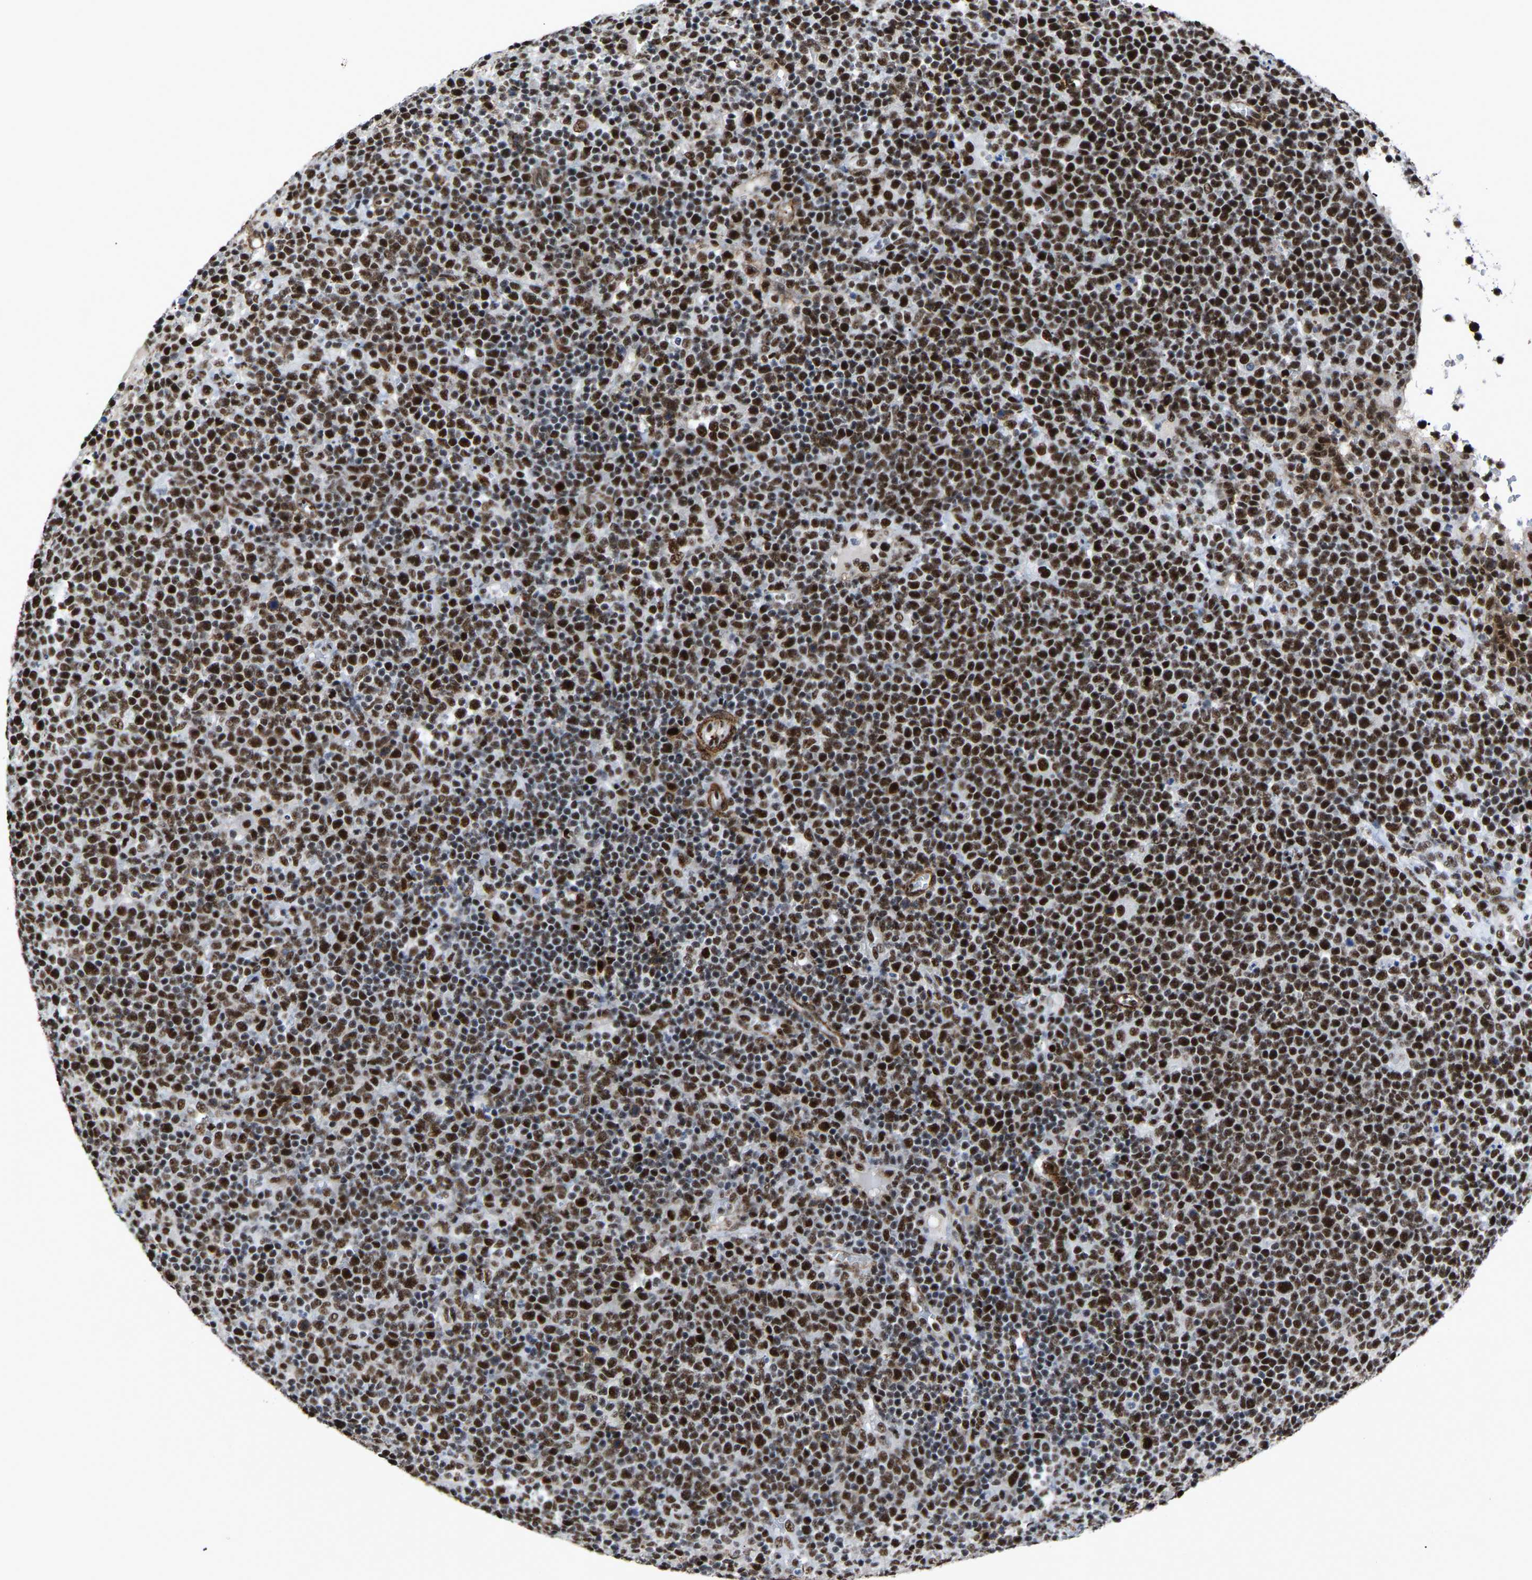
{"staining": {"intensity": "strong", "quantity": ">75%", "location": "nuclear"}, "tissue": "lymphoma", "cell_type": "Tumor cells", "image_type": "cancer", "snomed": [{"axis": "morphology", "description": "Malignant lymphoma, non-Hodgkin's type, High grade"}, {"axis": "topography", "description": "Lymph node"}], "caption": "The image exhibits a brown stain indicating the presence of a protein in the nuclear of tumor cells in malignant lymphoma, non-Hodgkin's type (high-grade).", "gene": "DDX5", "patient": {"sex": "male", "age": 61}}